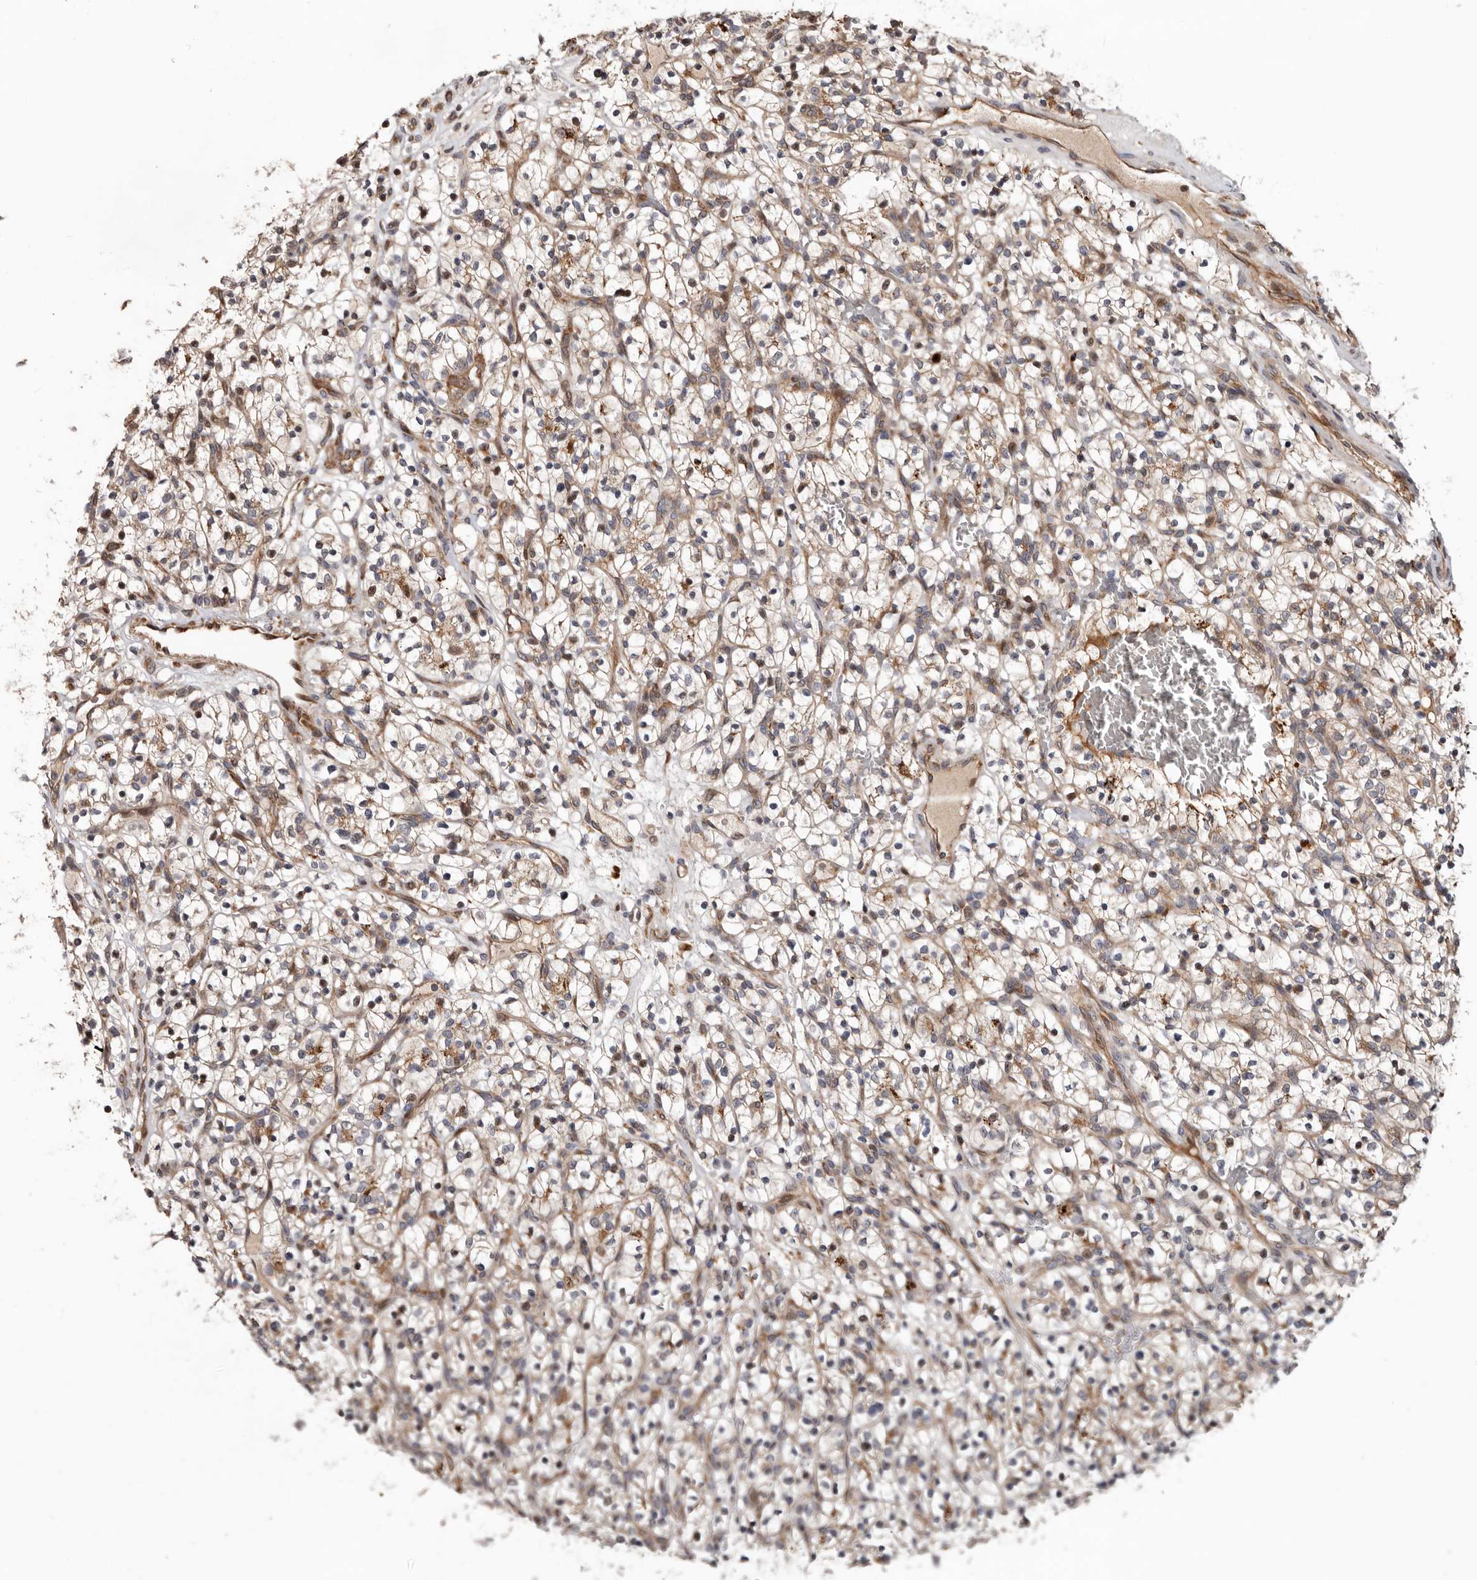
{"staining": {"intensity": "weak", "quantity": "25%-75%", "location": "cytoplasmic/membranous"}, "tissue": "renal cancer", "cell_type": "Tumor cells", "image_type": "cancer", "snomed": [{"axis": "morphology", "description": "Adenocarcinoma, NOS"}, {"axis": "topography", "description": "Kidney"}], "caption": "Immunohistochemistry (IHC) of human adenocarcinoma (renal) exhibits low levels of weak cytoplasmic/membranous staining in approximately 25%-75% of tumor cells. (brown staining indicates protein expression, while blue staining denotes nuclei).", "gene": "WEE2", "patient": {"sex": "female", "age": 57}}